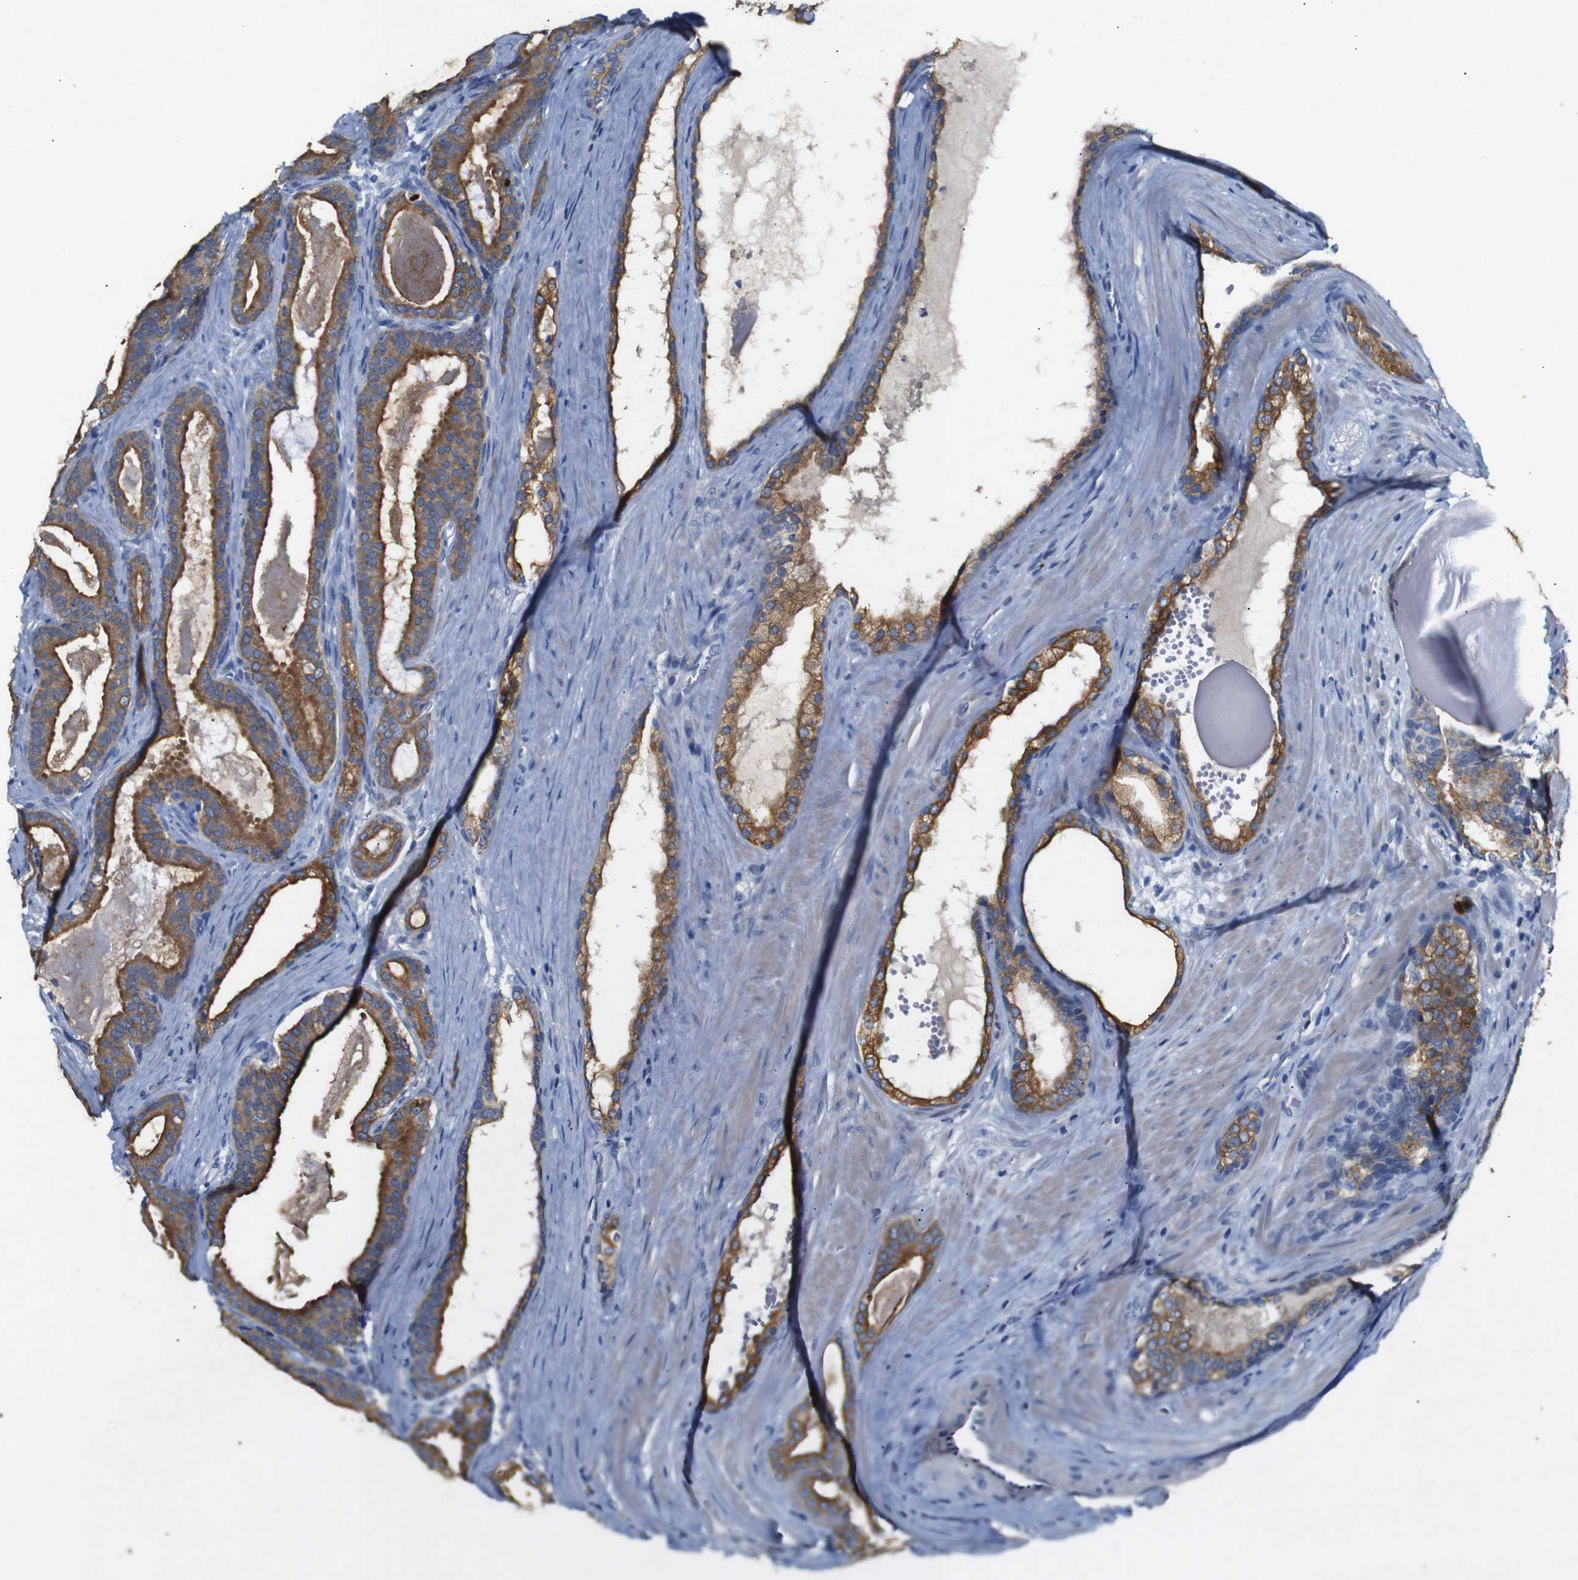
{"staining": {"intensity": "moderate", "quantity": ">75%", "location": "cytoplasmic/membranous"}, "tissue": "prostate cancer", "cell_type": "Tumor cells", "image_type": "cancer", "snomed": [{"axis": "morphology", "description": "Adenocarcinoma, High grade"}, {"axis": "topography", "description": "Prostate"}], "caption": "Immunohistochemistry image of prostate cancer stained for a protein (brown), which displays medium levels of moderate cytoplasmic/membranous expression in about >75% of tumor cells.", "gene": "ALOX15", "patient": {"sex": "male", "age": 60}}